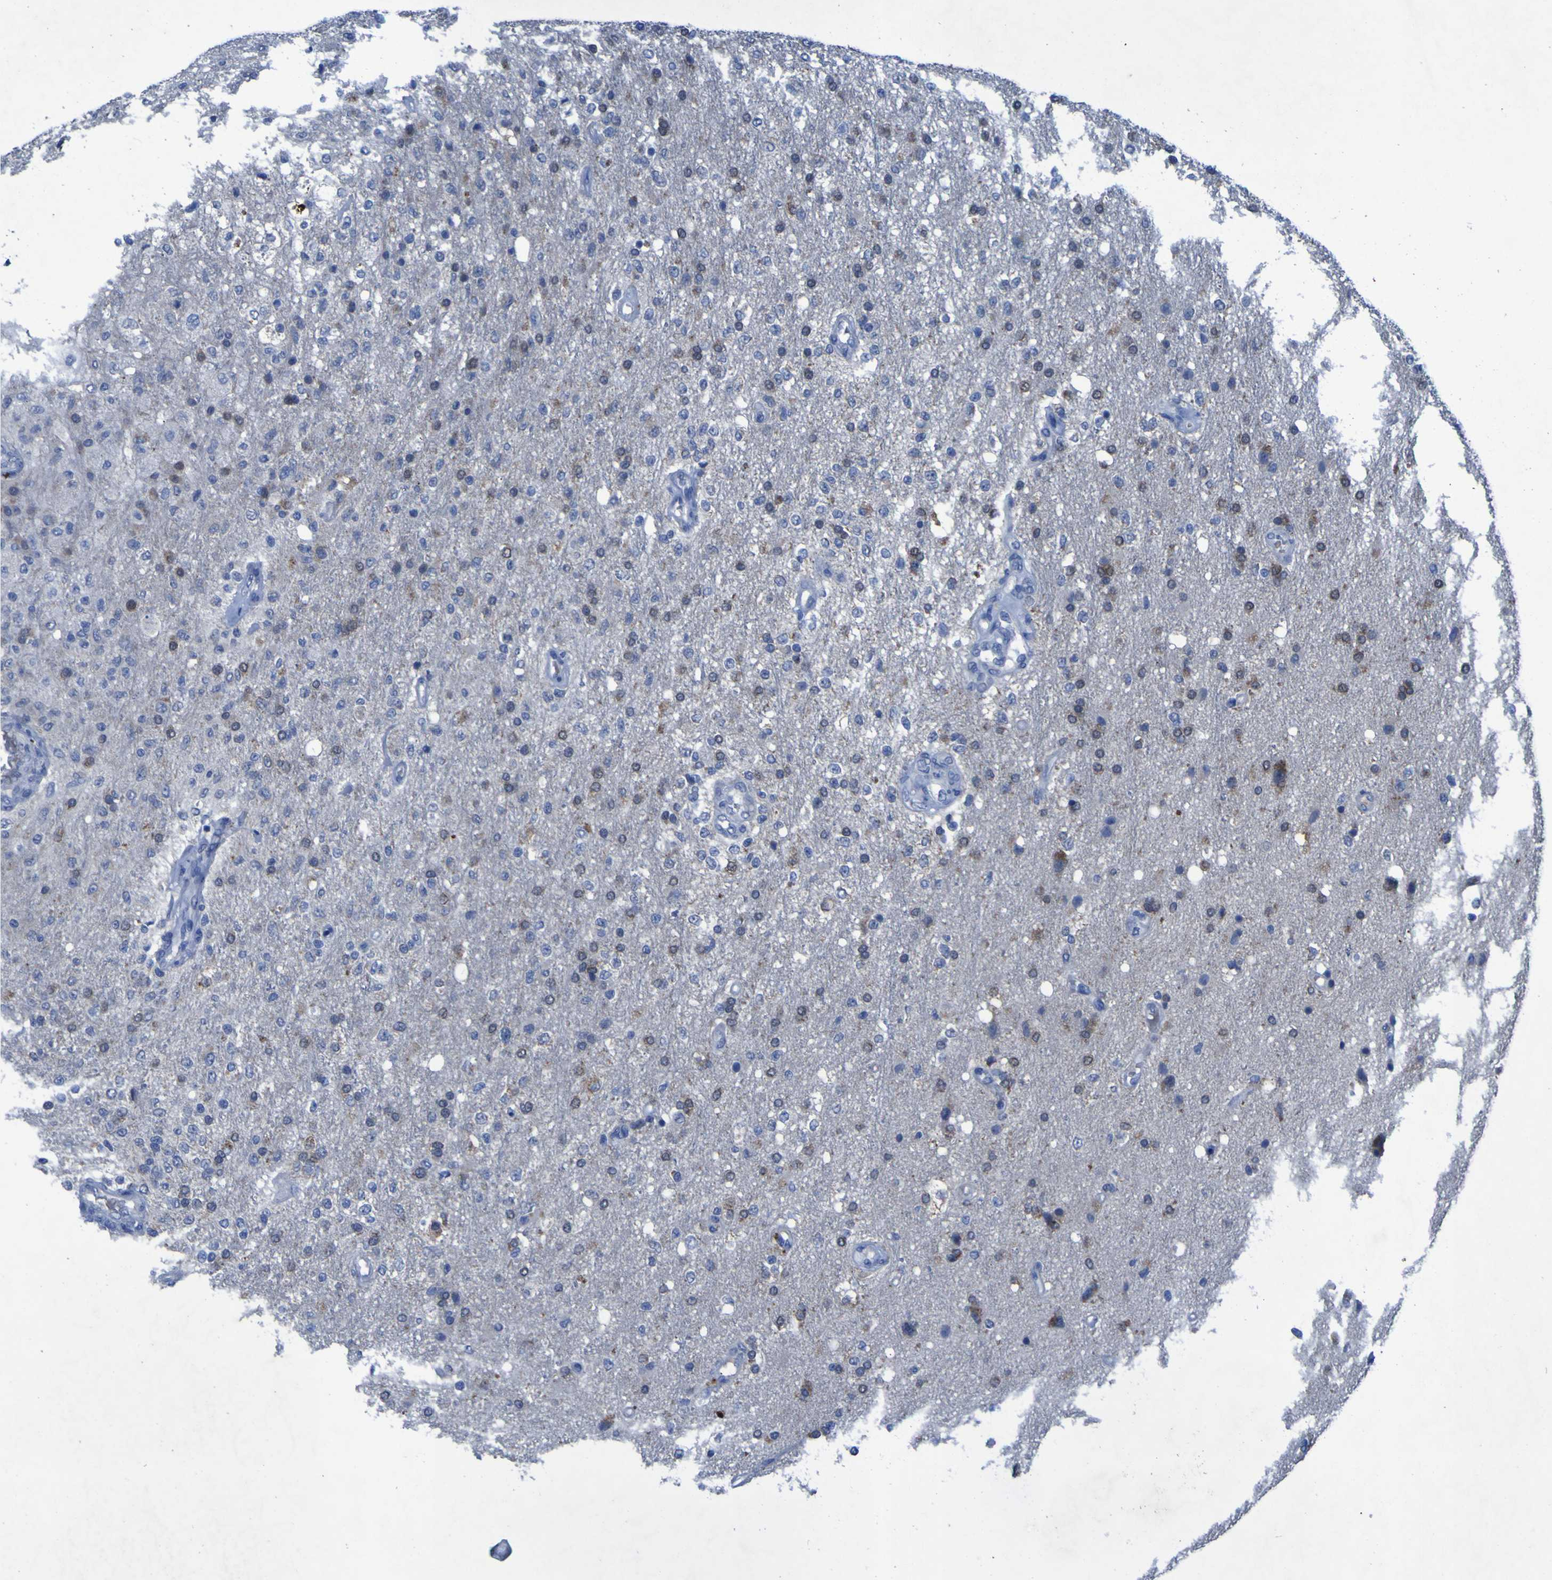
{"staining": {"intensity": "moderate", "quantity": "<25%", "location": "nuclear"}, "tissue": "glioma", "cell_type": "Tumor cells", "image_type": "cancer", "snomed": [{"axis": "morphology", "description": "Normal tissue, NOS"}, {"axis": "morphology", "description": "Glioma, malignant, High grade"}, {"axis": "topography", "description": "Cerebral cortex"}], "caption": "Human malignant glioma (high-grade) stained with a protein marker displays moderate staining in tumor cells.", "gene": "SGK2", "patient": {"sex": "male", "age": 77}}